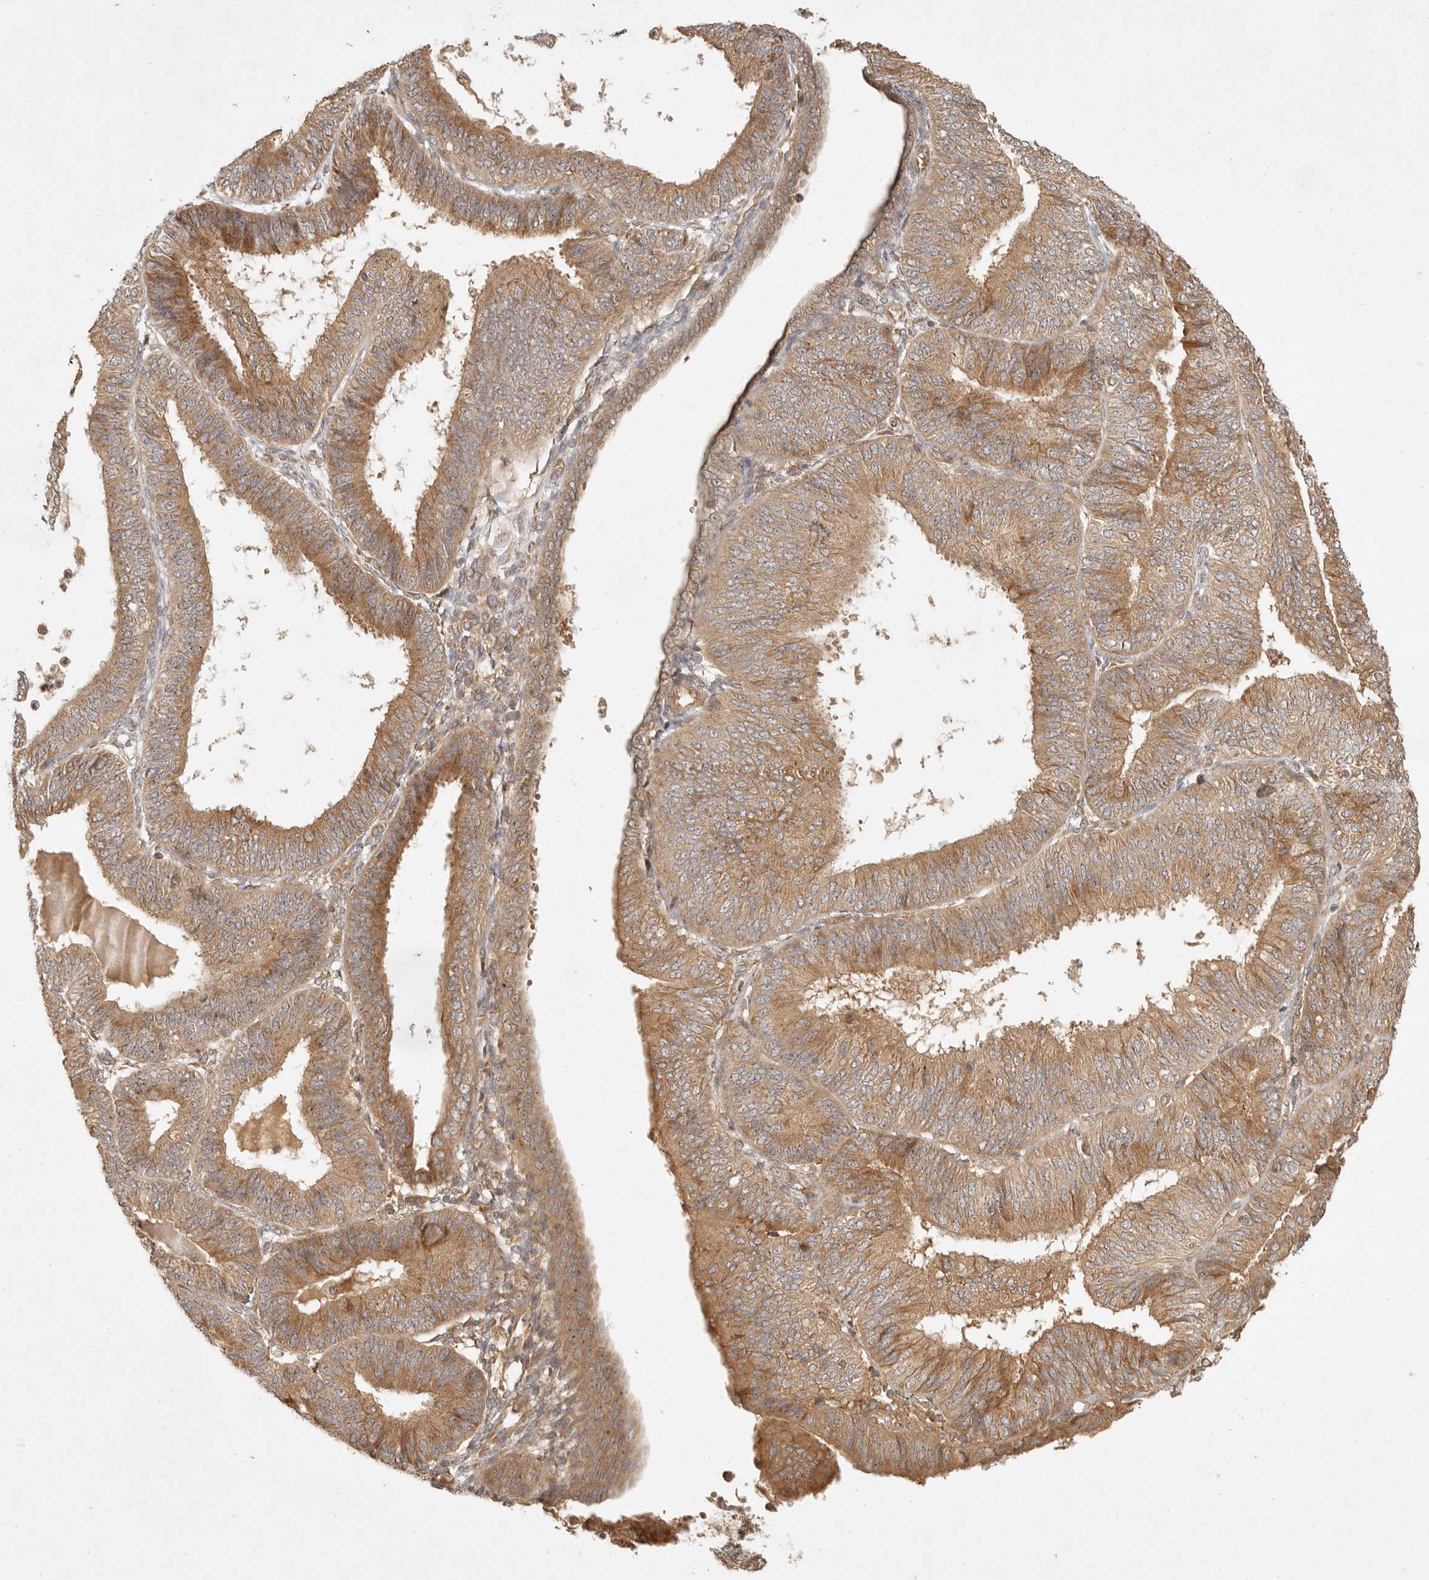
{"staining": {"intensity": "moderate", "quantity": ">75%", "location": "cytoplasmic/membranous"}, "tissue": "endometrial cancer", "cell_type": "Tumor cells", "image_type": "cancer", "snomed": [{"axis": "morphology", "description": "Adenocarcinoma, NOS"}, {"axis": "topography", "description": "Endometrium"}], "caption": "Endometrial cancer (adenocarcinoma) tissue demonstrates moderate cytoplasmic/membranous expression in about >75% of tumor cells", "gene": "ANKRD61", "patient": {"sex": "female", "age": 58}}